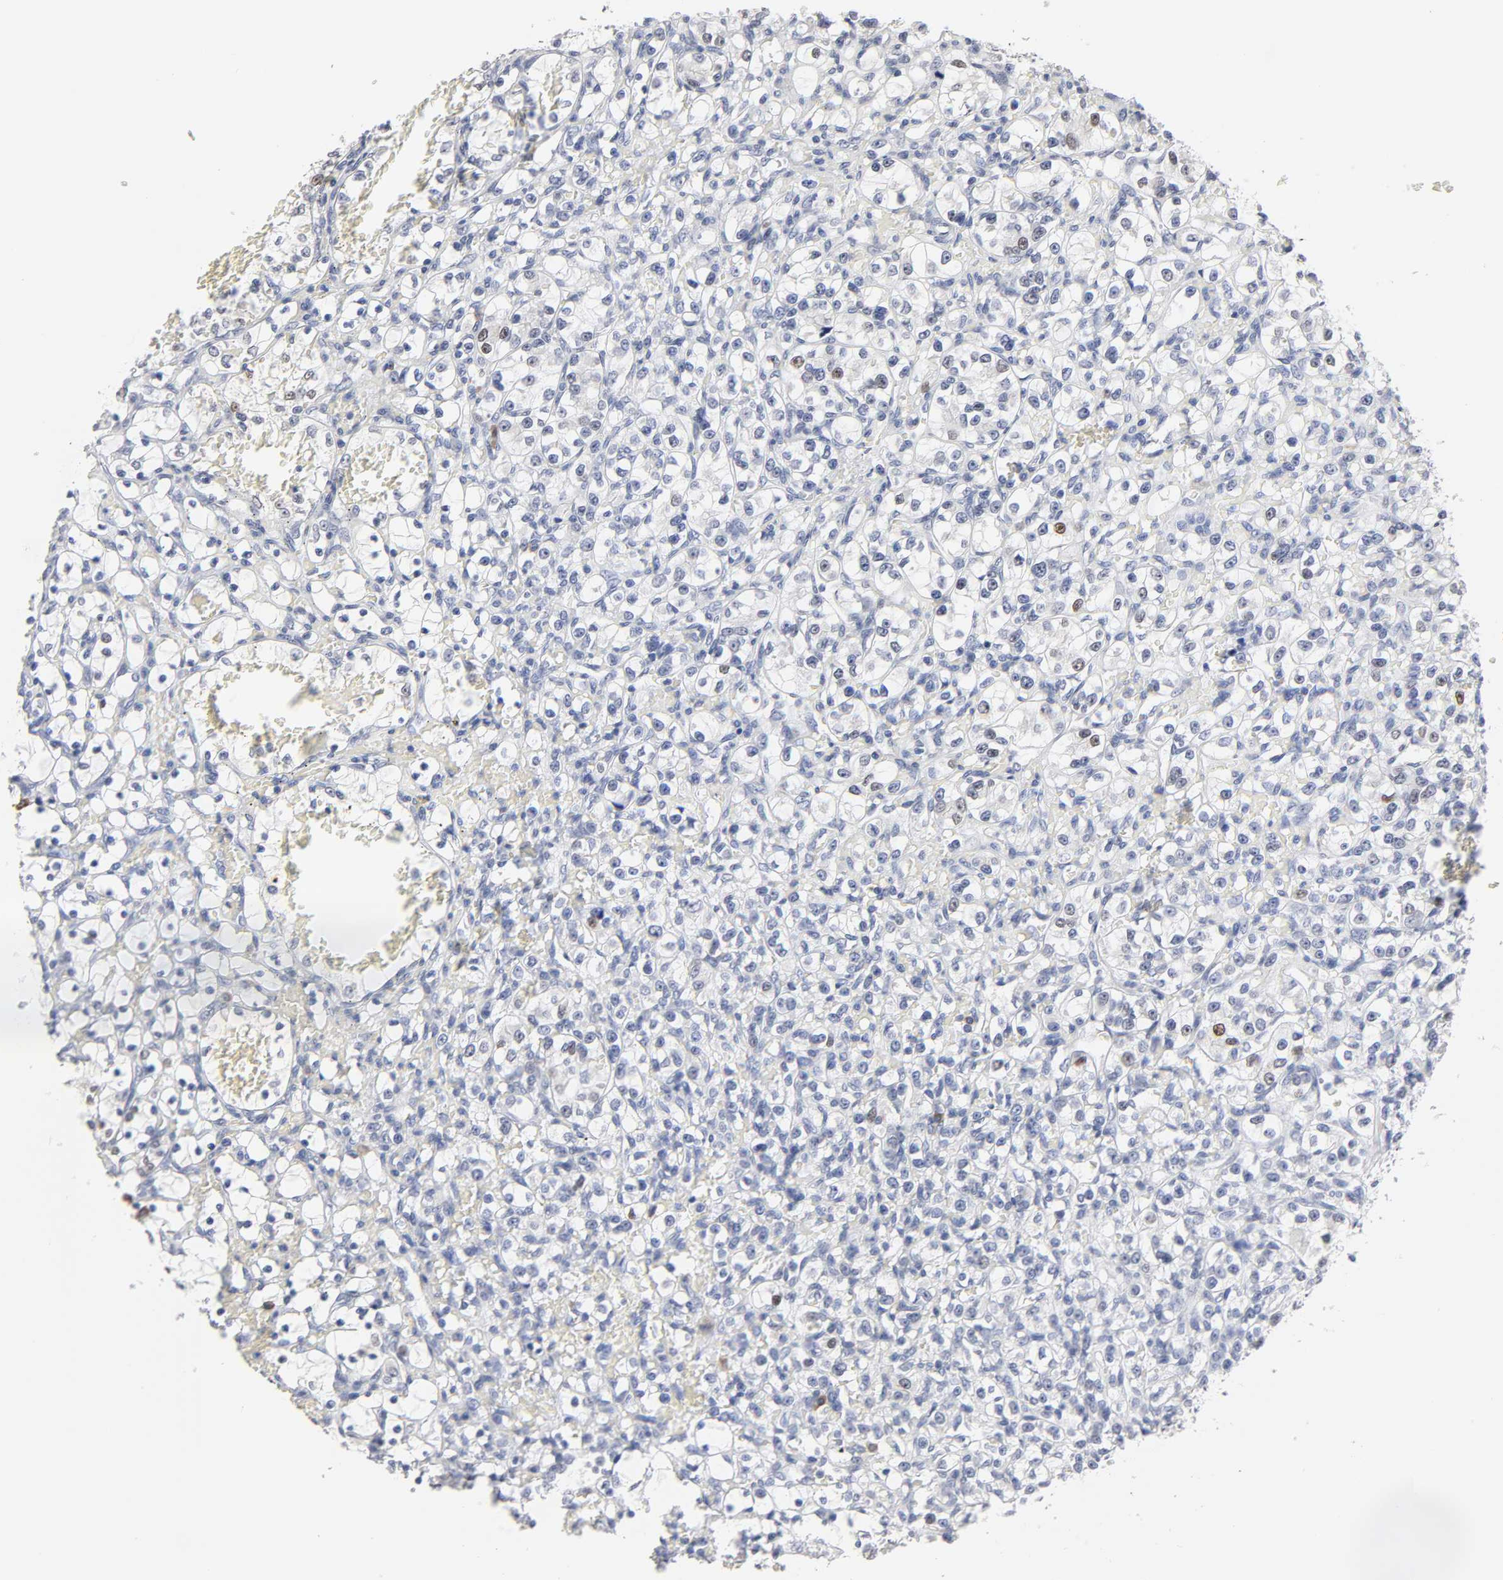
{"staining": {"intensity": "moderate", "quantity": "<25%", "location": "nuclear"}, "tissue": "renal cancer", "cell_type": "Tumor cells", "image_type": "cancer", "snomed": [{"axis": "morphology", "description": "Adenocarcinoma, NOS"}, {"axis": "topography", "description": "Kidney"}], "caption": "Immunohistochemistry (IHC) histopathology image of neoplastic tissue: renal cancer stained using immunohistochemistry (IHC) demonstrates low levels of moderate protein expression localized specifically in the nuclear of tumor cells, appearing as a nuclear brown color.", "gene": "HNF4A", "patient": {"sex": "female", "age": 69}}